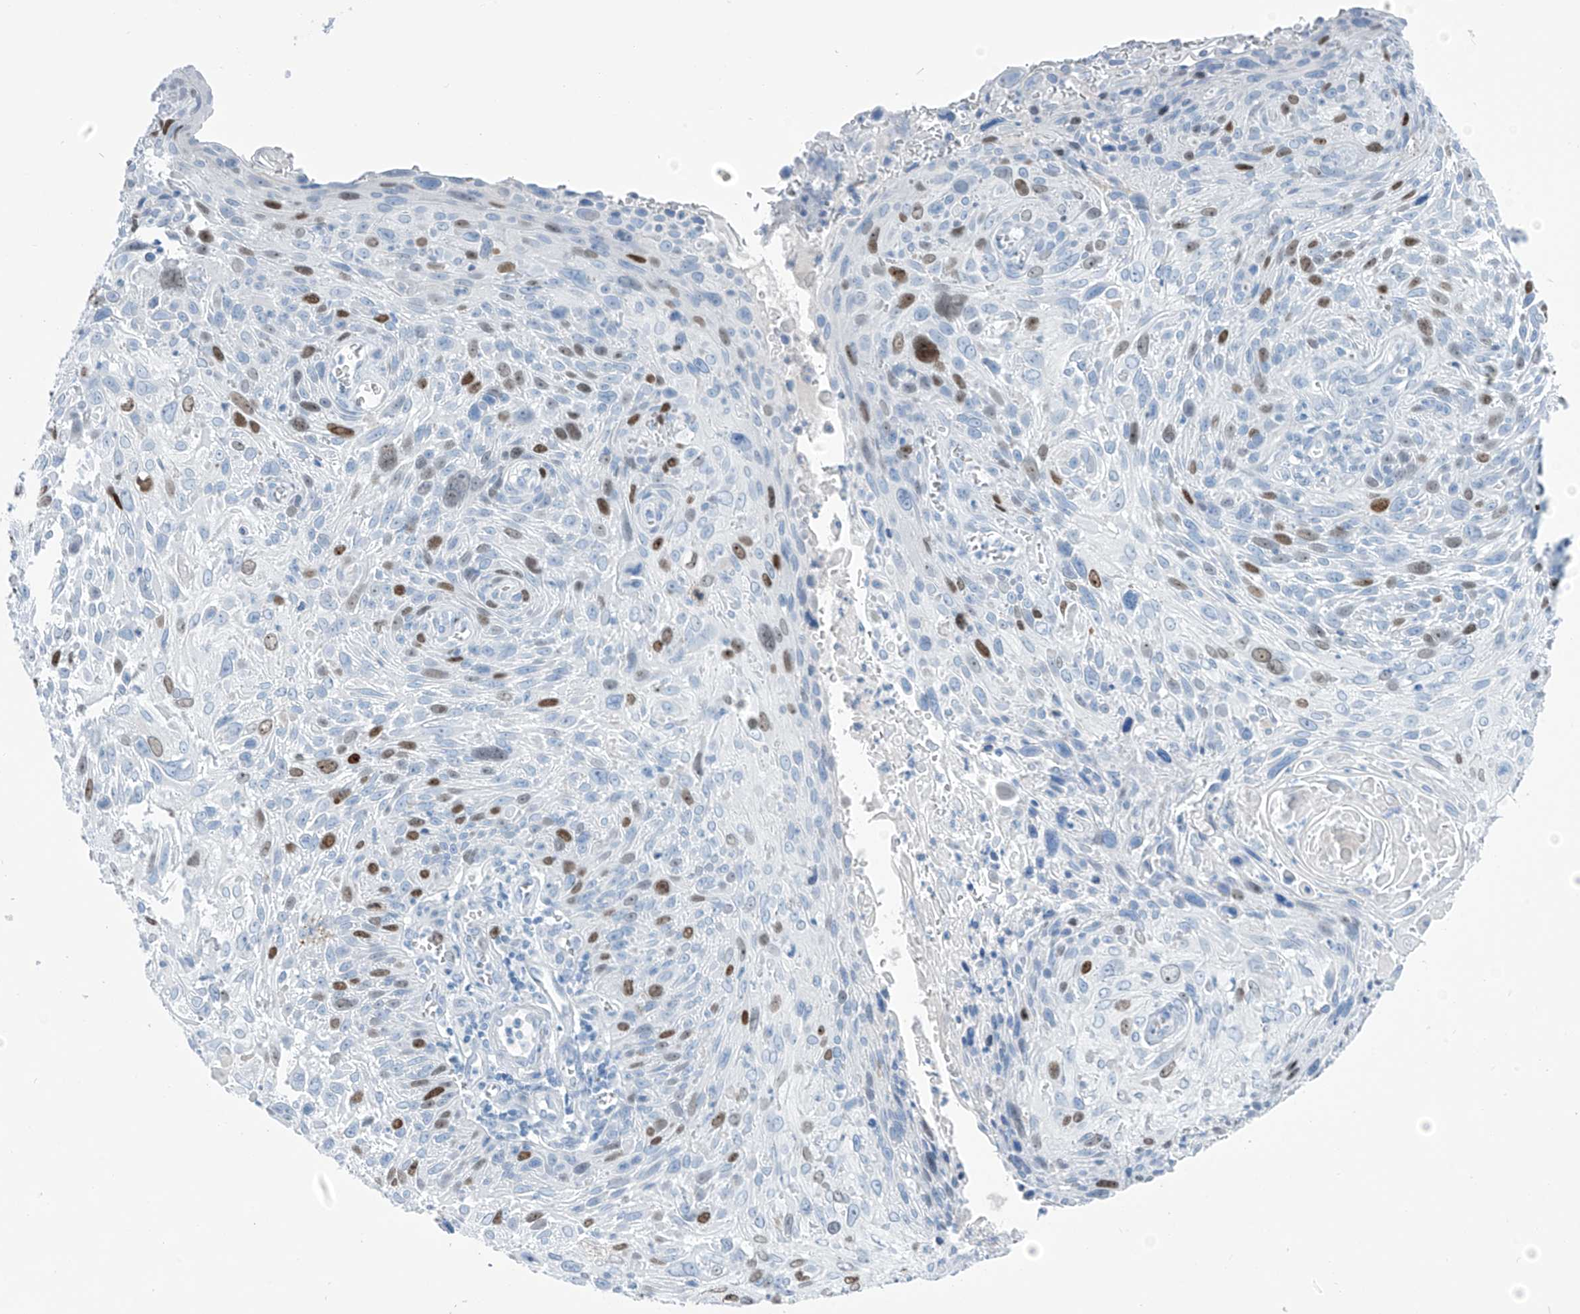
{"staining": {"intensity": "moderate", "quantity": "25%-75%", "location": "nuclear"}, "tissue": "cervical cancer", "cell_type": "Tumor cells", "image_type": "cancer", "snomed": [{"axis": "morphology", "description": "Squamous cell carcinoma, NOS"}, {"axis": "topography", "description": "Cervix"}], "caption": "A high-resolution histopathology image shows immunohistochemistry staining of squamous cell carcinoma (cervical), which demonstrates moderate nuclear expression in about 25%-75% of tumor cells.", "gene": "SGO2", "patient": {"sex": "female", "age": 51}}